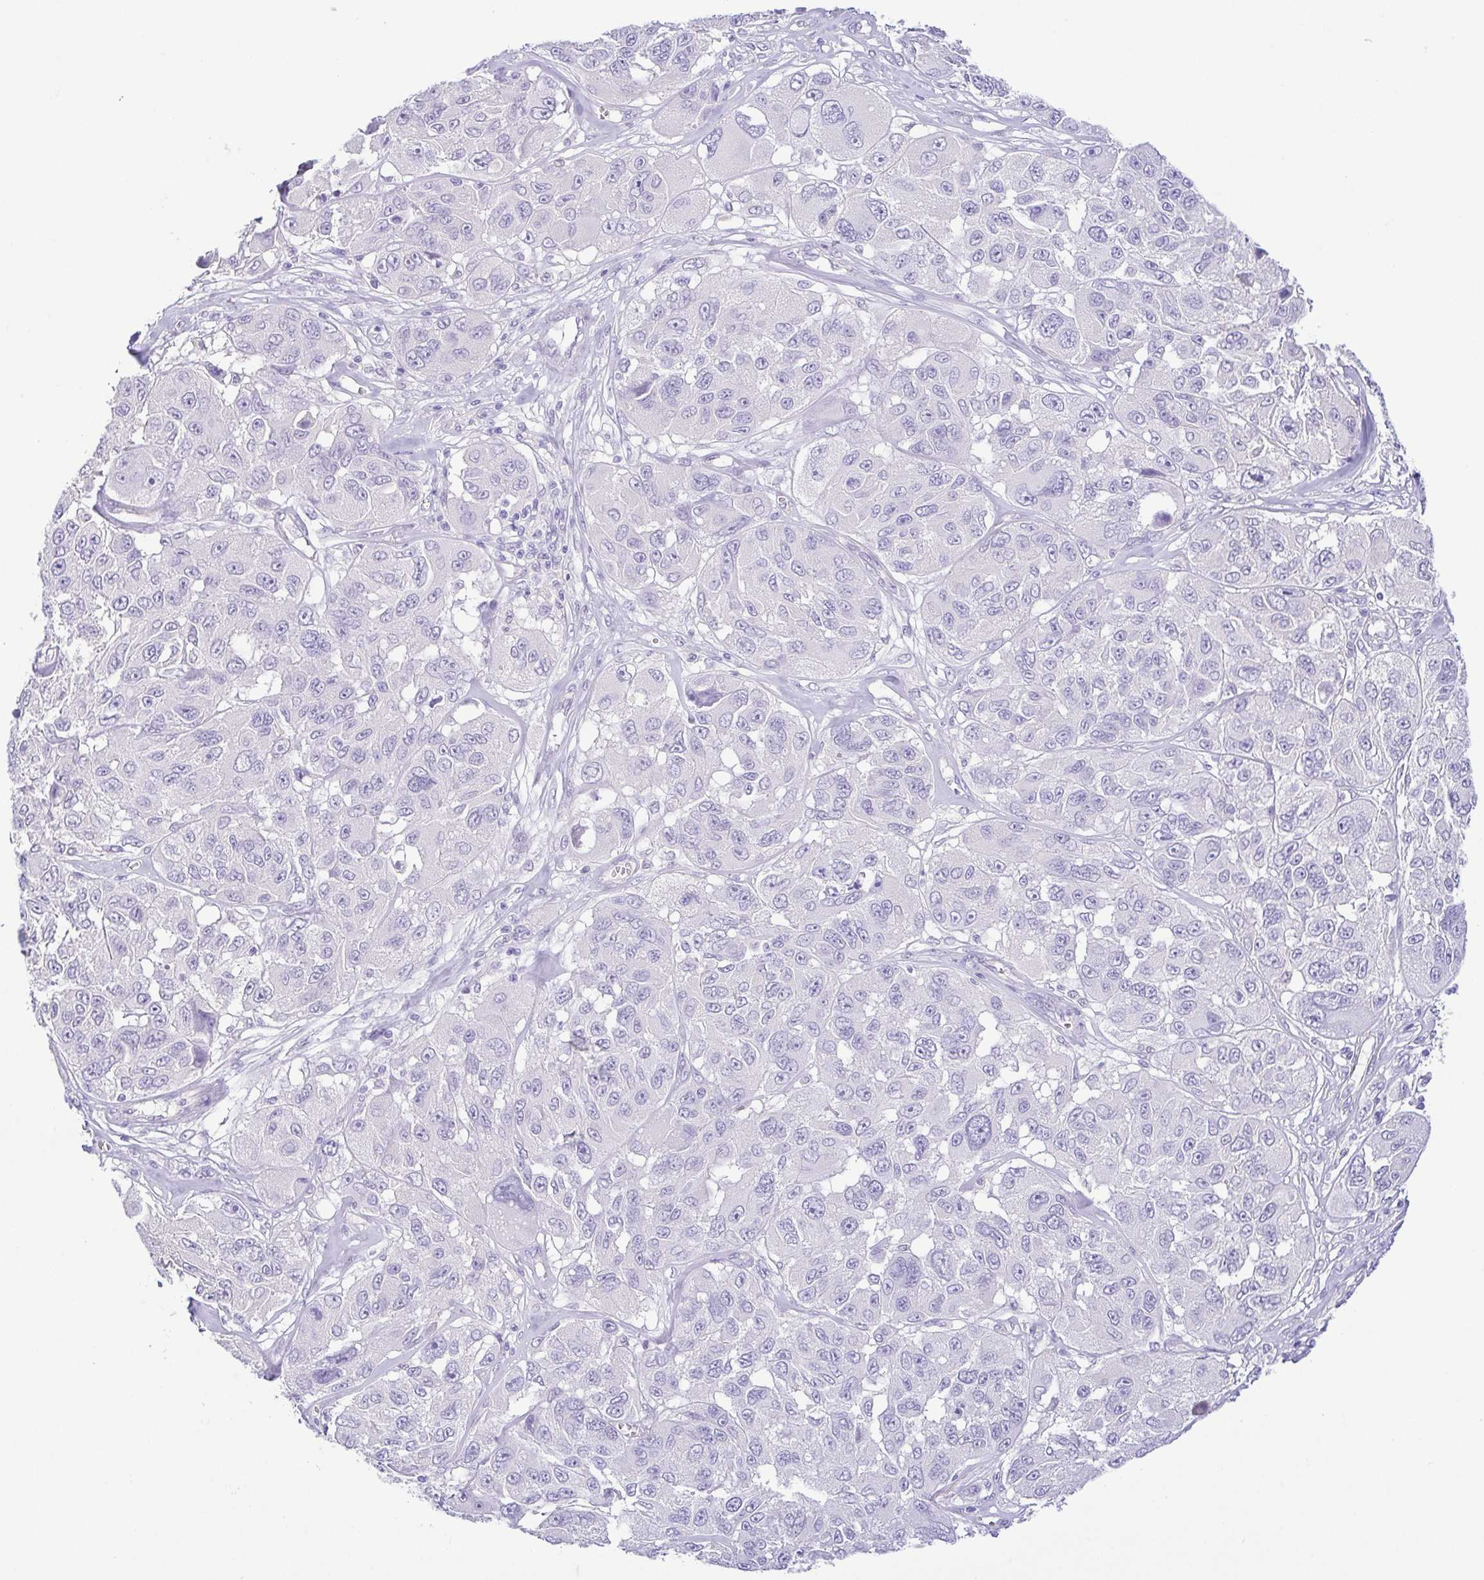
{"staining": {"intensity": "negative", "quantity": "none", "location": "none"}, "tissue": "melanoma", "cell_type": "Tumor cells", "image_type": "cancer", "snomed": [{"axis": "morphology", "description": "Malignant melanoma, NOS"}, {"axis": "topography", "description": "Skin"}], "caption": "Micrograph shows no protein expression in tumor cells of malignant melanoma tissue.", "gene": "EPB42", "patient": {"sex": "female", "age": 66}}